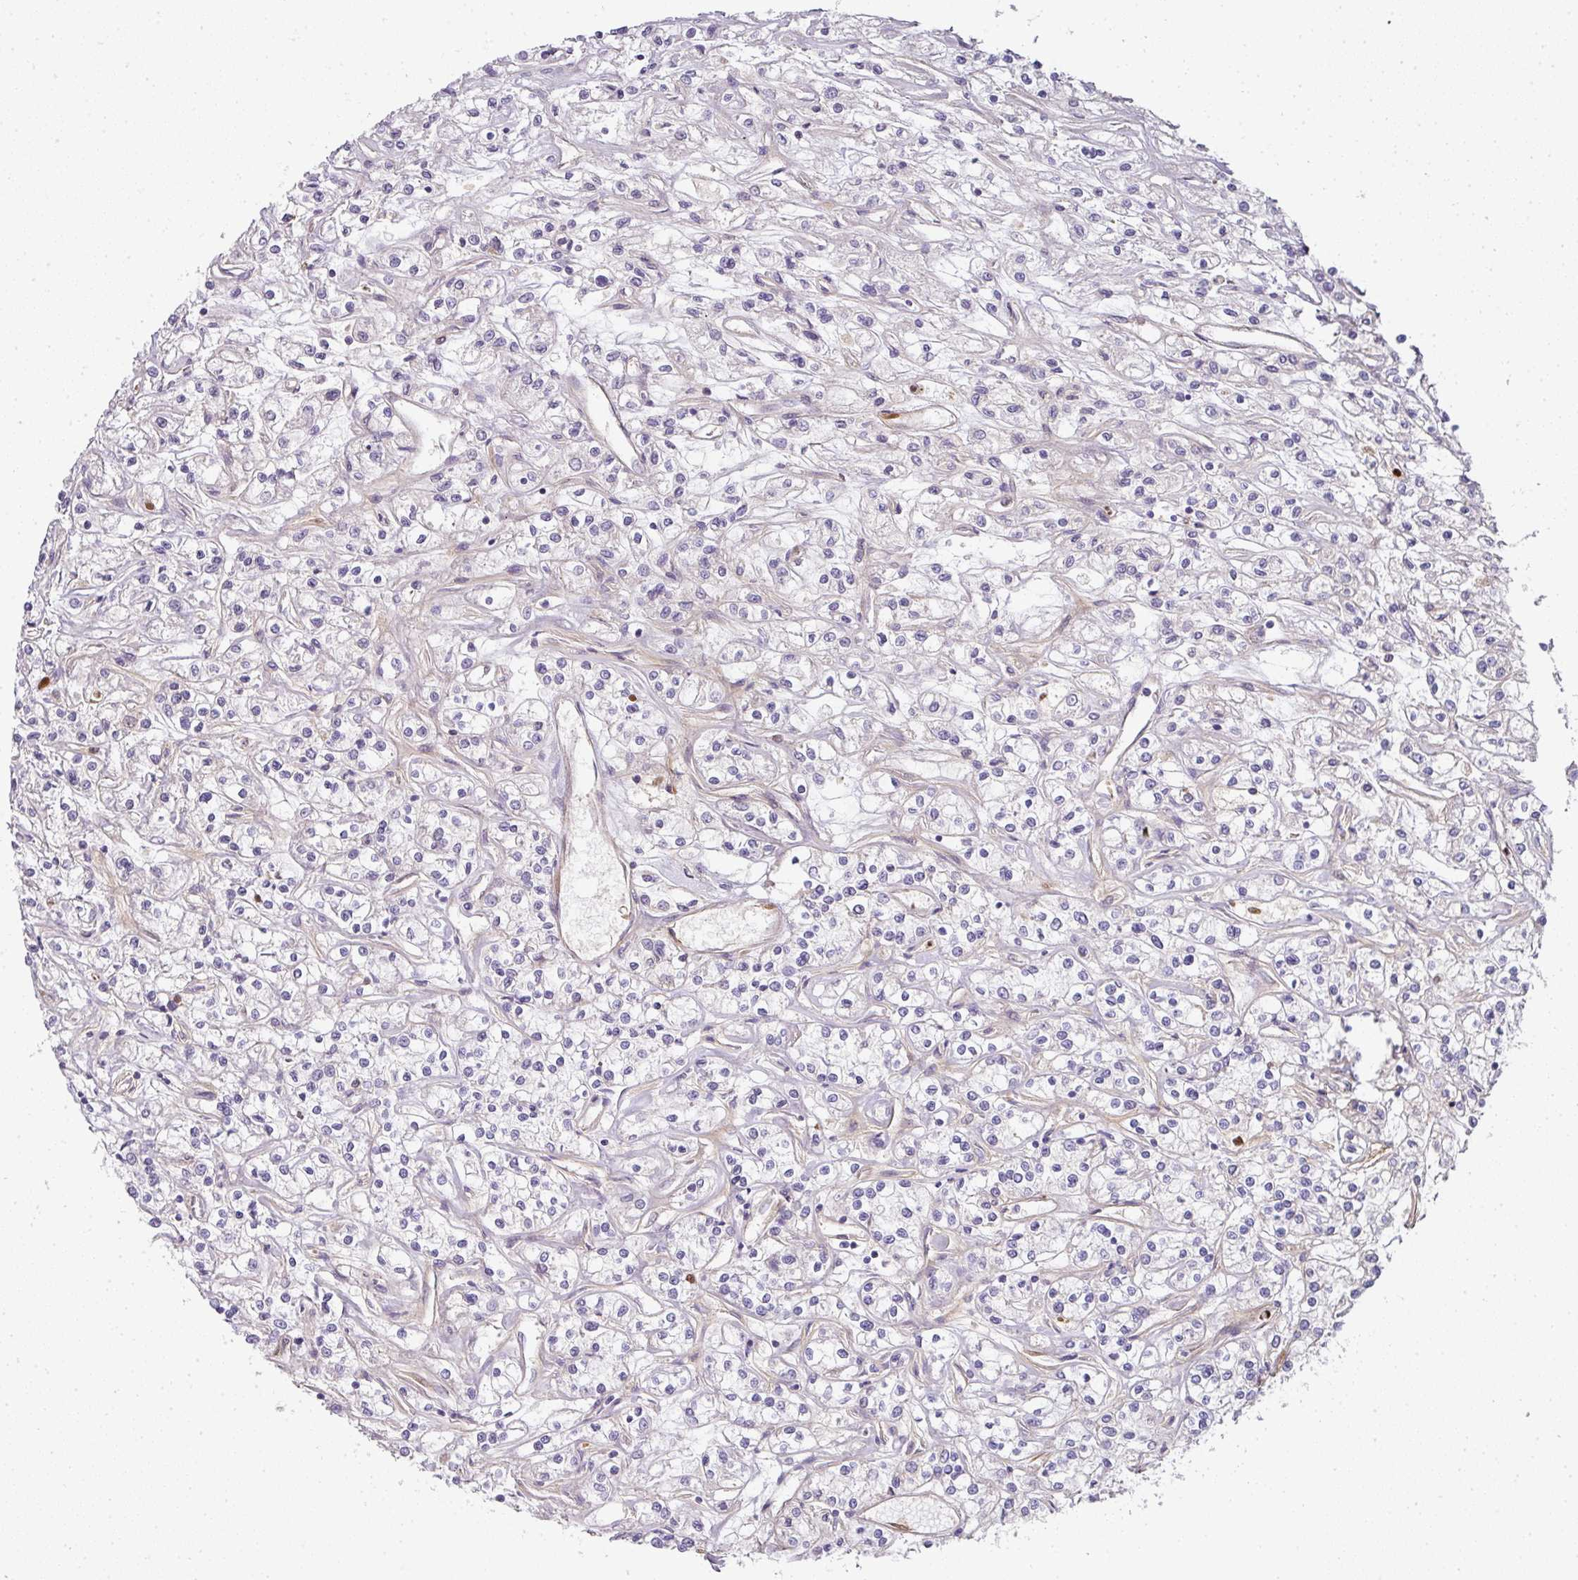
{"staining": {"intensity": "negative", "quantity": "none", "location": "none"}, "tissue": "renal cancer", "cell_type": "Tumor cells", "image_type": "cancer", "snomed": [{"axis": "morphology", "description": "Adenocarcinoma, NOS"}, {"axis": "topography", "description": "Kidney"}], "caption": "An IHC image of renal cancer is shown. There is no staining in tumor cells of renal cancer.", "gene": "HHEX", "patient": {"sex": "female", "age": 59}}